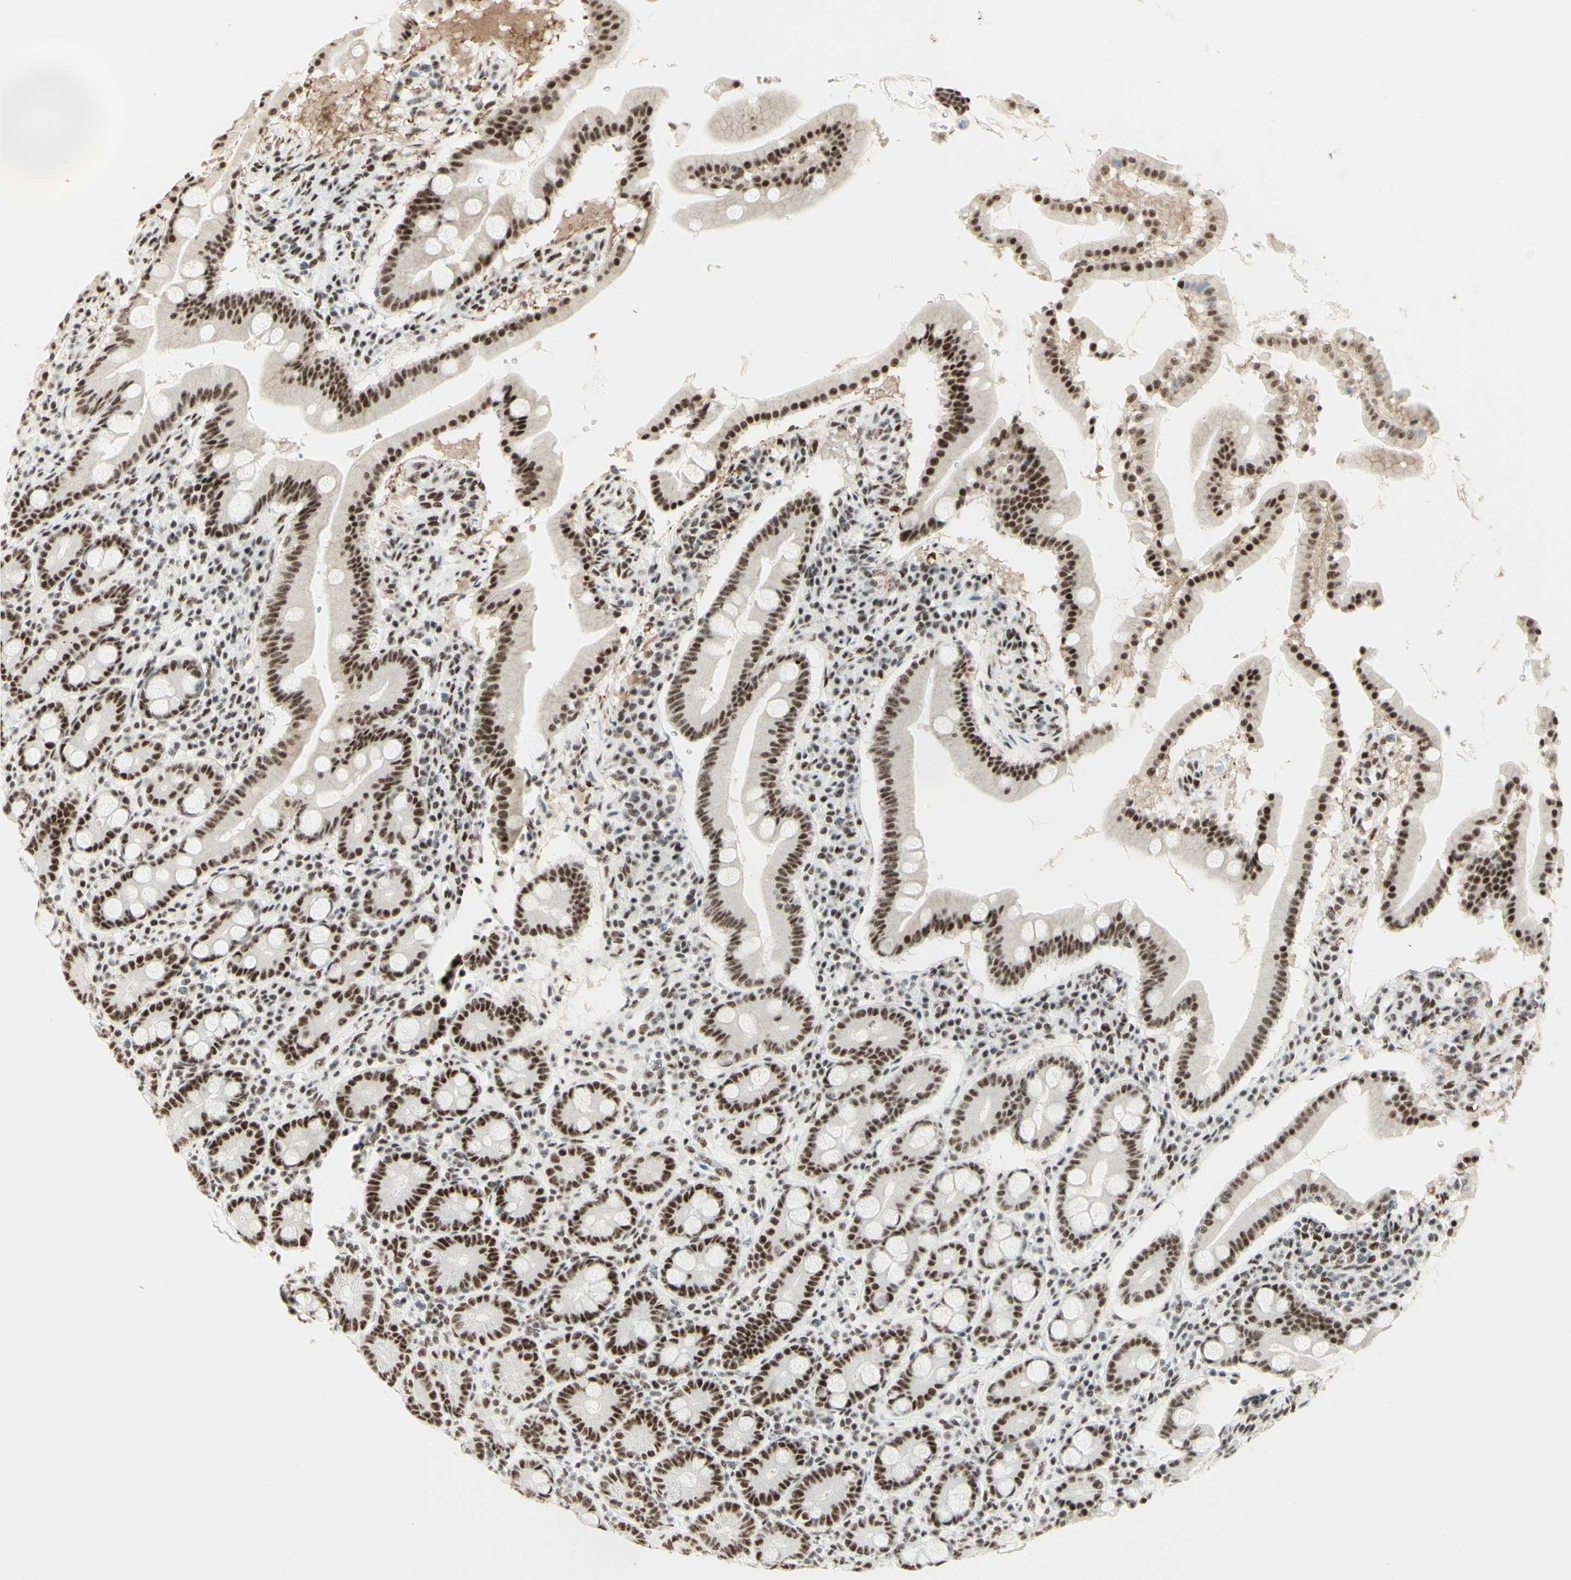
{"staining": {"intensity": "strong", "quantity": ">75%", "location": "nuclear"}, "tissue": "duodenum", "cell_type": "Glandular cells", "image_type": "normal", "snomed": [{"axis": "morphology", "description": "Normal tissue, NOS"}, {"axis": "topography", "description": "Duodenum"}], "caption": "This is a micrograph of immunohistochemistry staining of unremarkable duodenum, which shows strong positivity in the nuclear of glandular cells.", "gene": "WTAP", "patient": {"sex": "male", "age": 50}}